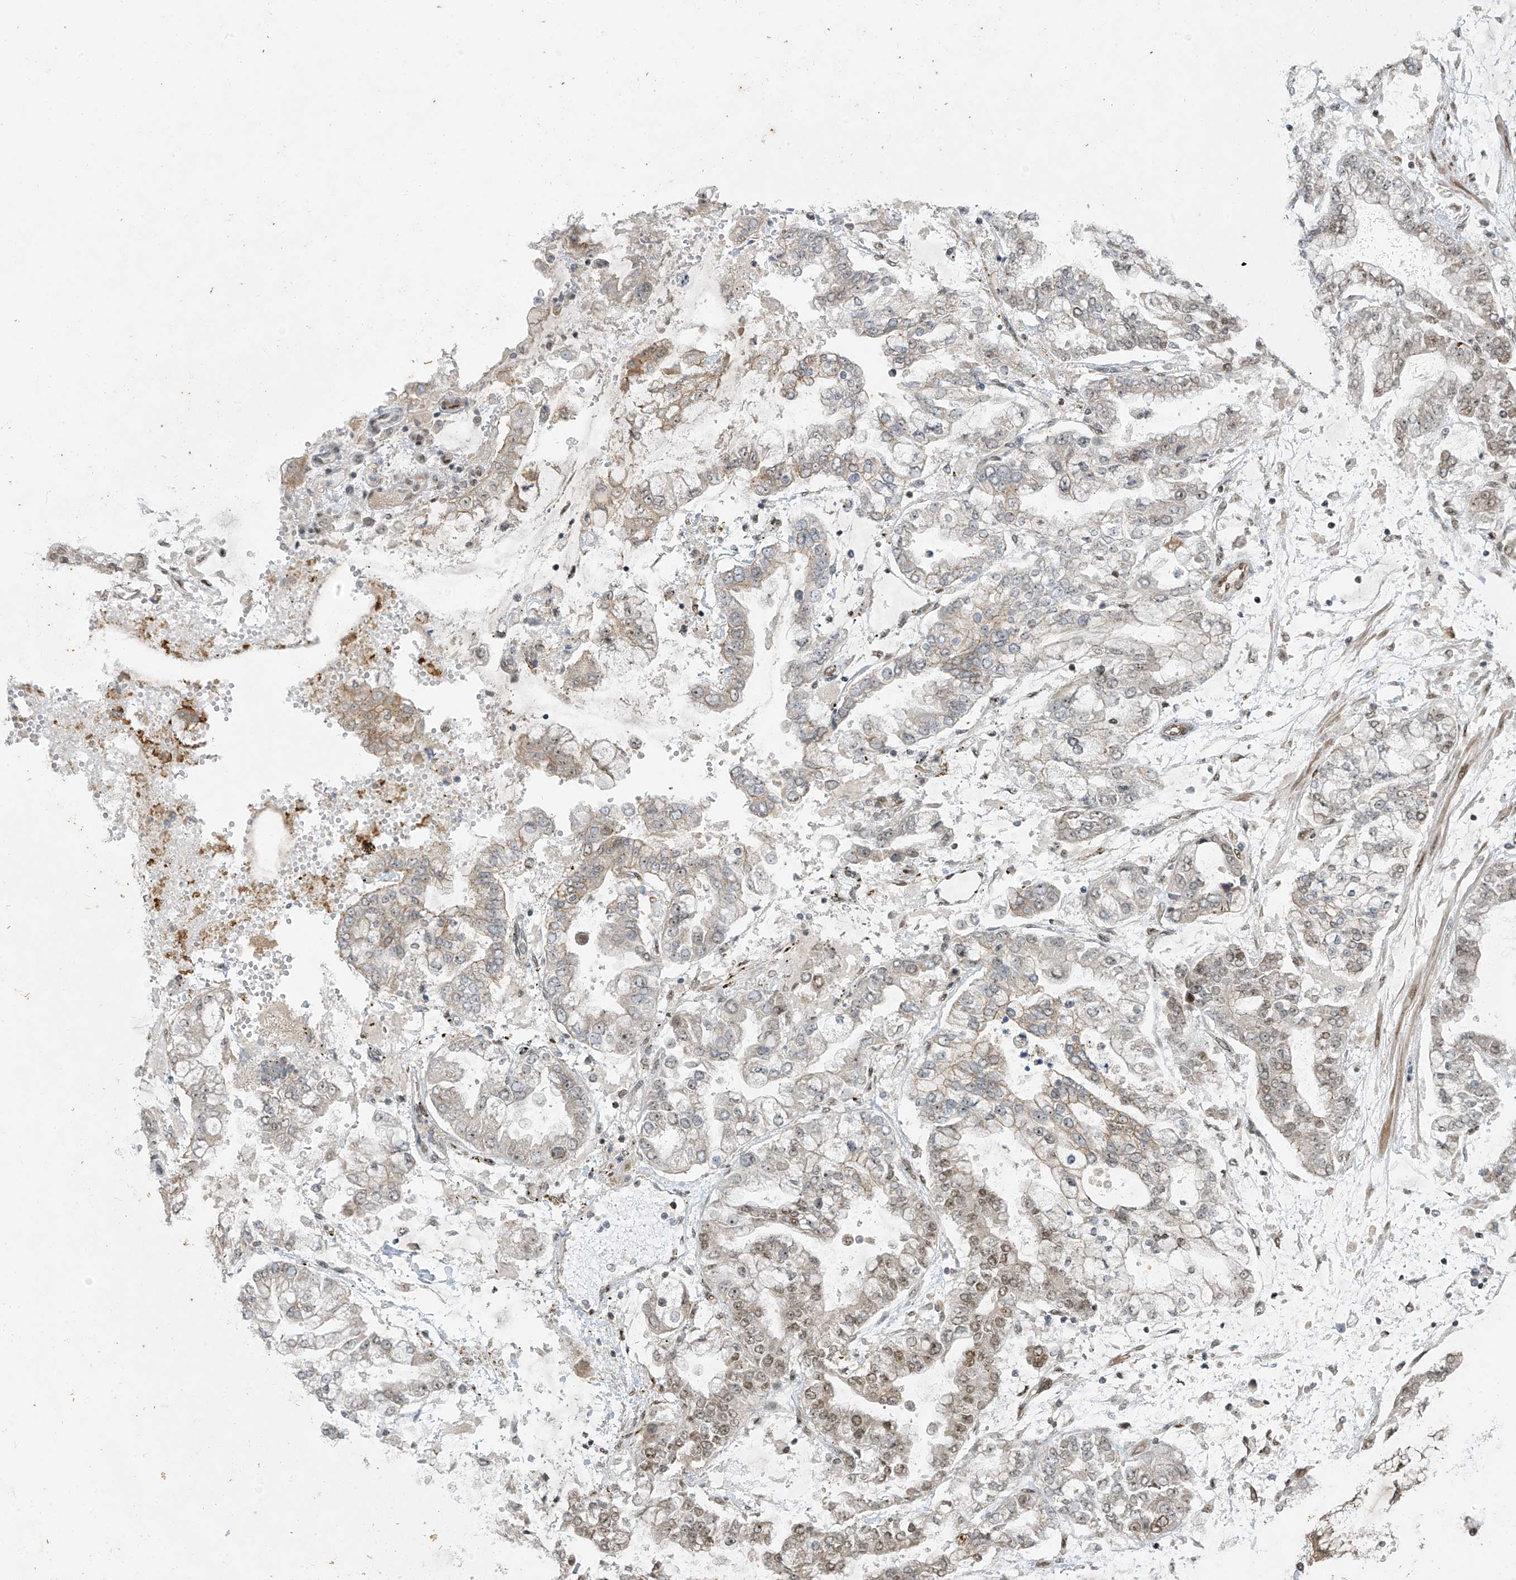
{"staining": {"intensity": "weak", "quantity": "25%-75%", "location": "nuclear"}, "tissue": "stomach cancer", "cell_type": "Tumor cells", "image_type": "cancer", "snomed": [{"axis": "morphology", "description": "Normal tissue, NOS"}, {"axis": "morphology", "description": "Adenocarcinoma, NOS"}, {"axis": "topography", "description": "Stomach, upper"}, {"axis": "topography", "description": "Stomach"}], "caption": "The histopathology image shows staining of adenocarcinoma (stomach), revealing weak nuclear protein expression (brown color) within tumor cells. (DAB IHC, brown staining for protein, blue staining for nuclei).", "gene": "ARHGEF3", "patient": {"sex": "male", "age": 76}}